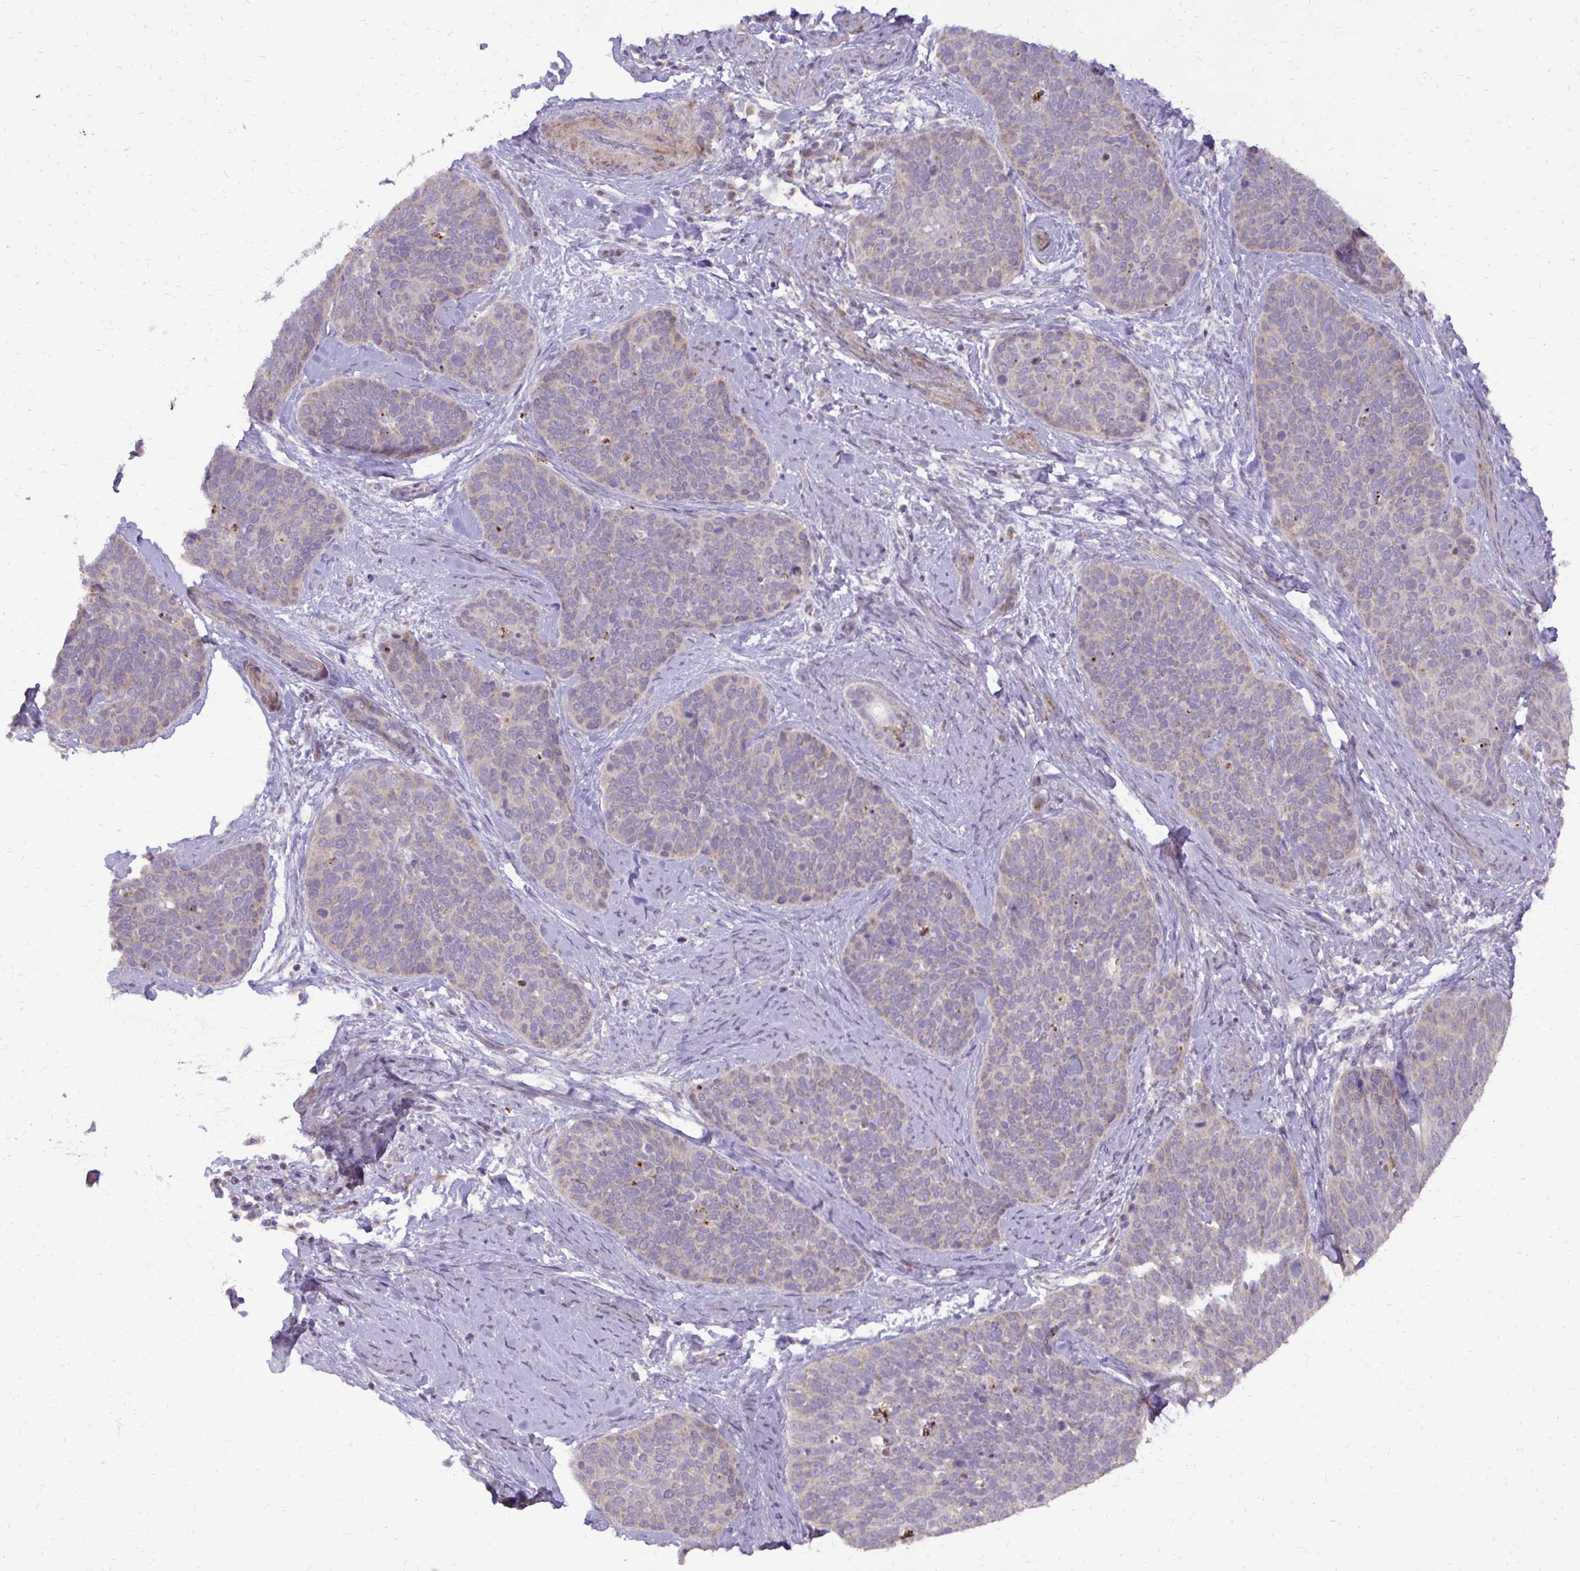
{"staining": {"intensity": "negative", "quantity": "none", "location": "none"}, "tissue": "cervical cancer", "cell_type": "Tumor cells", "image_type": "cancer", "snomed": [{"axis": "morphology", "description": "Squamous cell carcinoma, NOS"}, {"axis": "topography", "description": "Cervix"}], "caption": "An immunohistochemistry (IHC) image of cervical cancer (squamous cell carcinoma) is shown. There is no staining in tumor cells of cervical cancer (squamous cell carcinoma).", "gene": "ABCC3", "patient": {"sex": "female", "age": 69}}